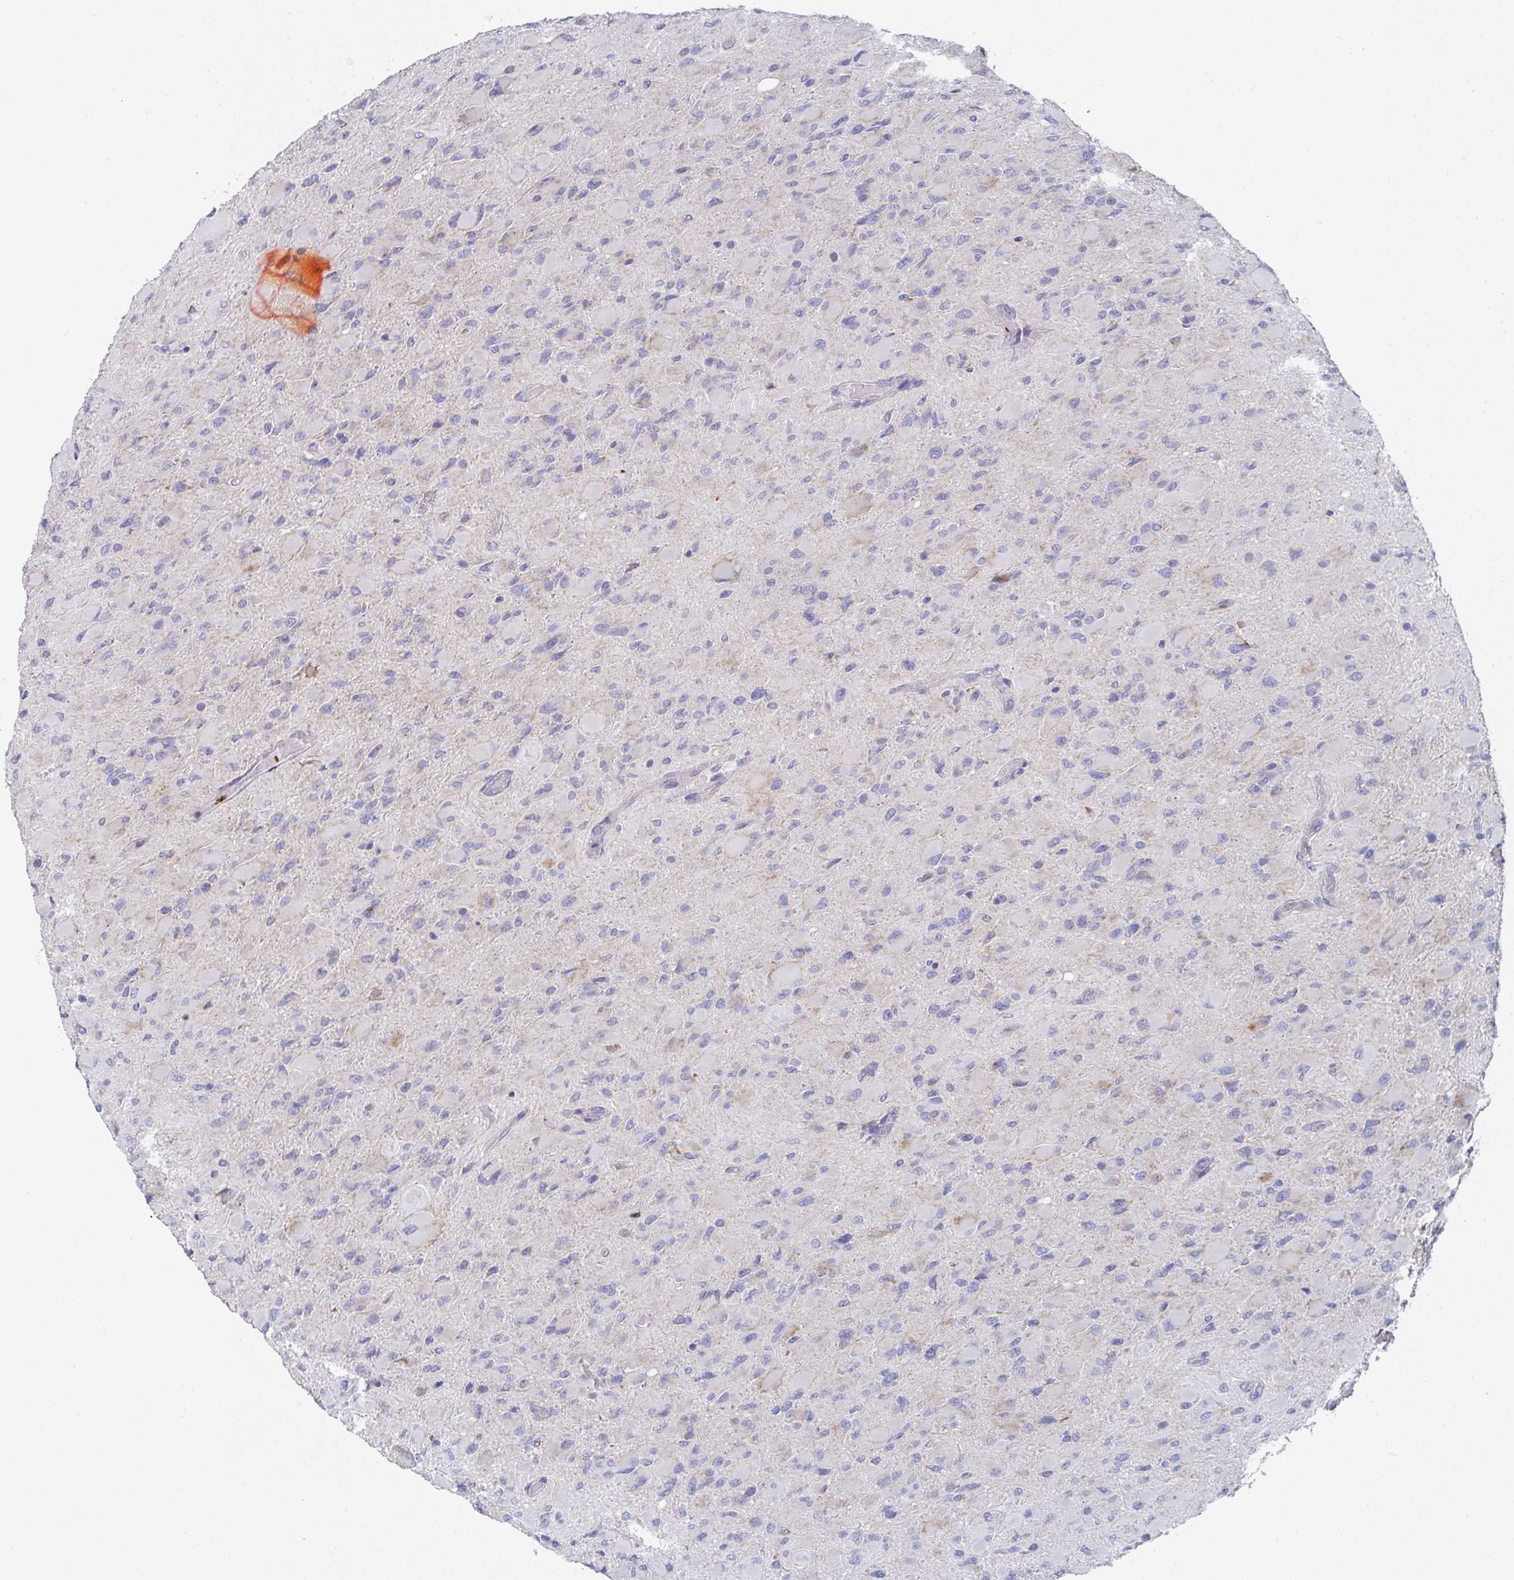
{"staining": {"intensity": "negative", "quantity": "none", "location": "none"}, "tissue": "glioma", "cell_type": "Tumor cells", "image_type": "cancer", "snomed": [{"axis": "morphology", "description": "Glioma, malignant, High grade"}, {"axis": "topography", "description": "Cerebral cortex"}], "caption": "The IHC photomicrograph has no significant positivity in tumor cells of glioma tissue.", "gene": "ATP5F1C", "patient": {"sex": "female", "age": 36}}